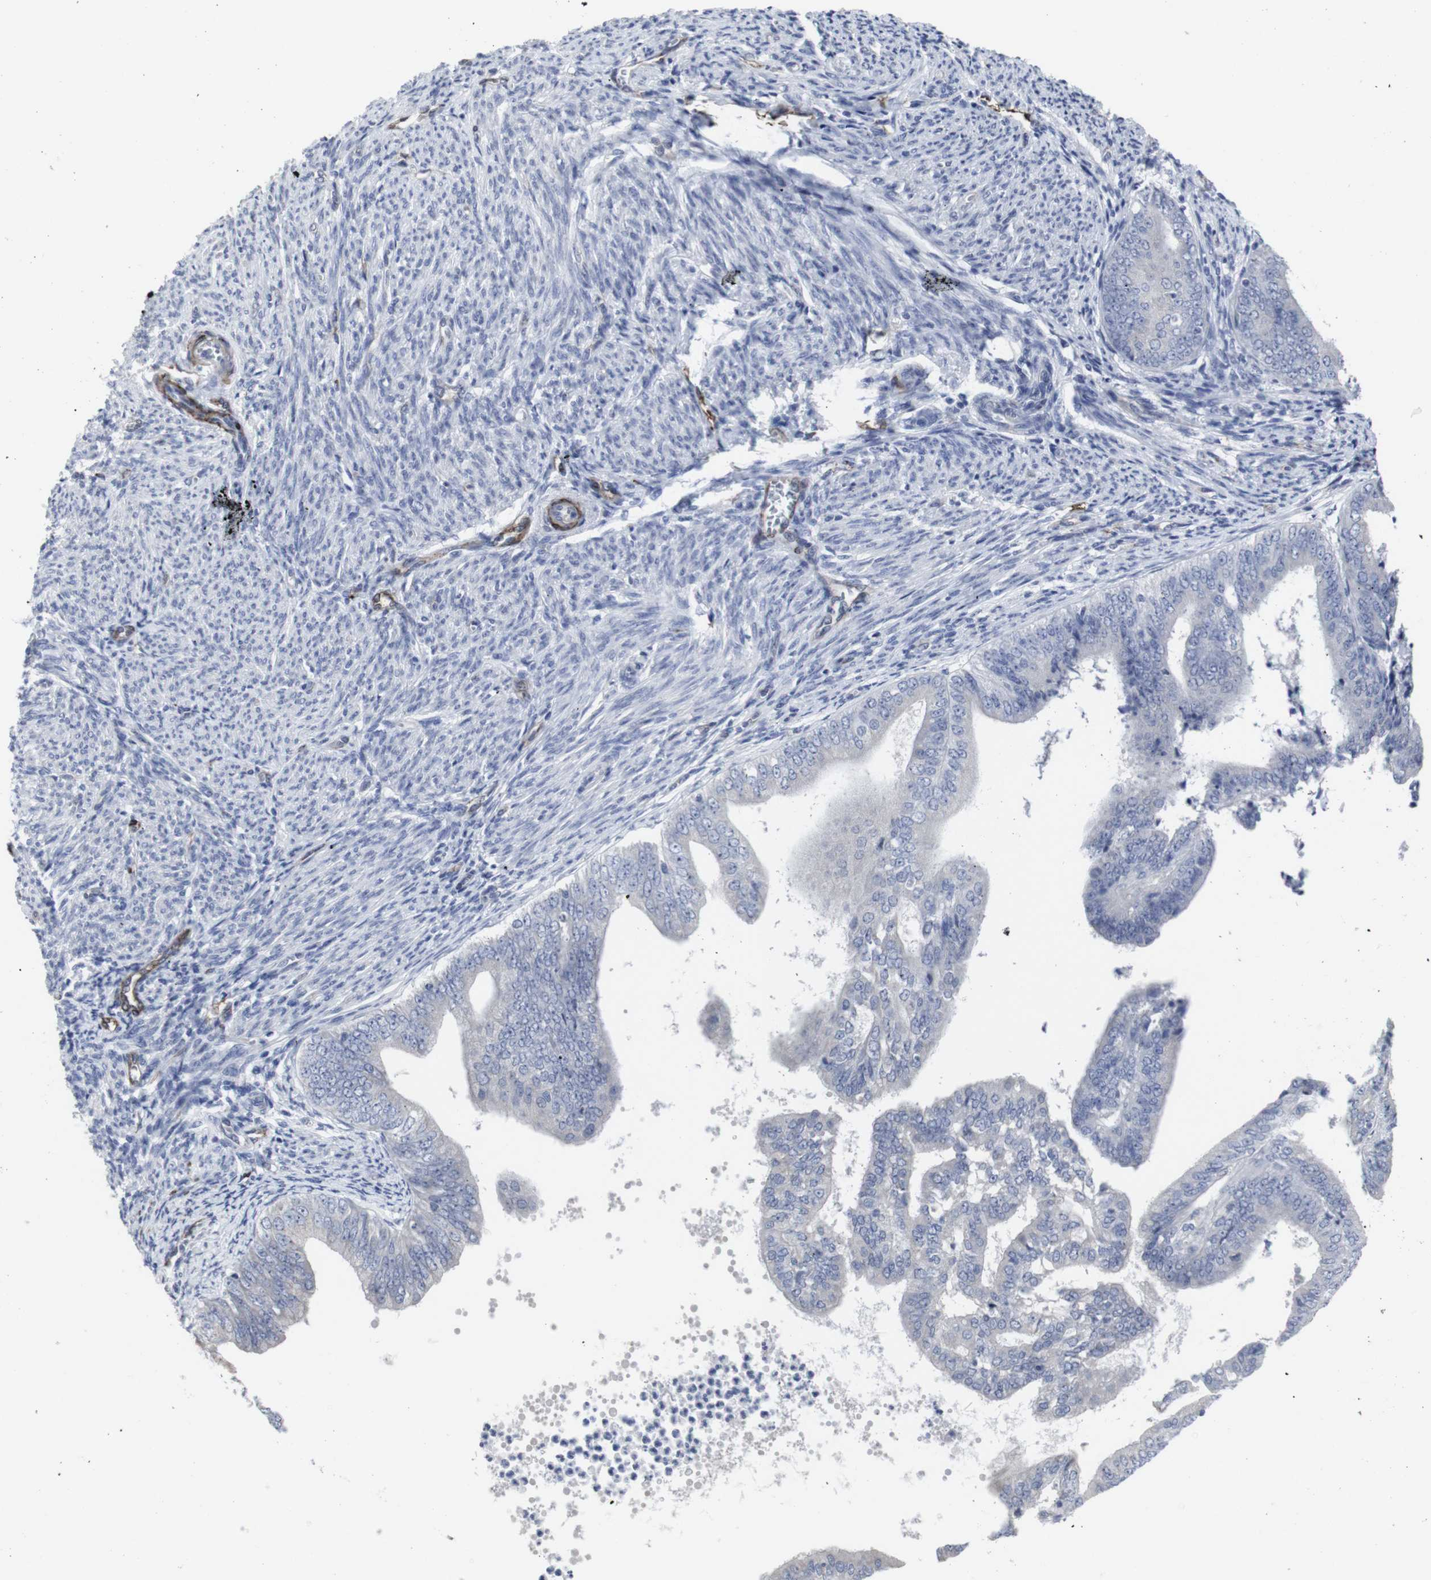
{"staining": {"intensity": "negative", "quantity": "none", "location": "none"}, "tissue": "endometrial cancer", "cell_type": "Tumor cells", "image_type": "cancer", "snomed": [{"axis": "morphology", "description": "Adenocarcinoma, NOS"}, {"axis": "topography", "description": "Endometrium"}], "caption": "There is no significant expression in tumor cells of endometrial adenocarcinoma.", "gene": "SNCG", "patient": {"sex": "female", "age": 63}}